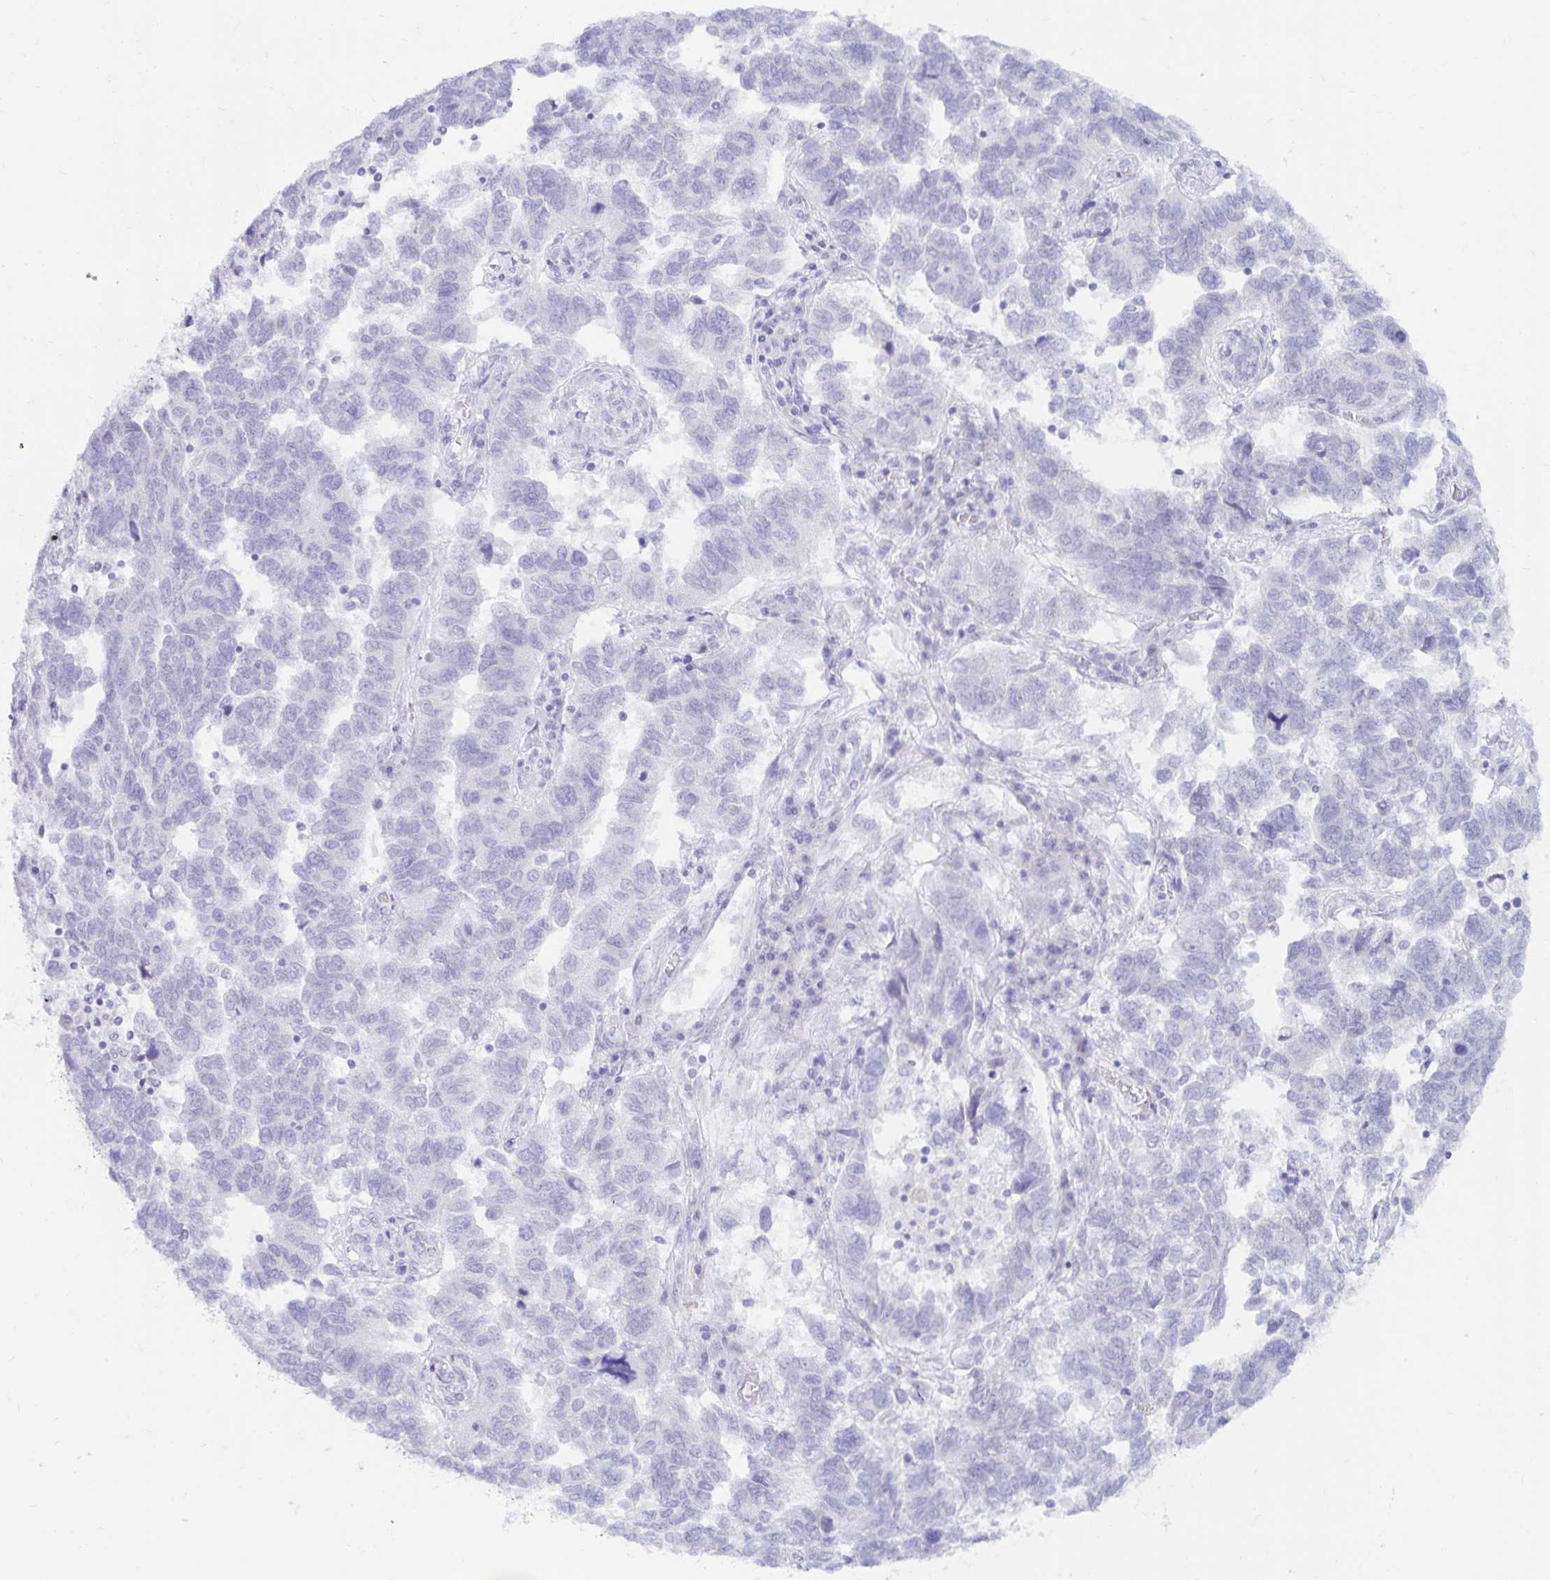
{"staining": {"intensity": "negative", "quantity": "none", "location": "none"}, "tissue": "ovarian cancer", "cell_type": "Tumor cells", "image_type": "cancer", "snomed": [{"axis": "morphology", "description": "Cystadenocarcinoma, serous, NOS"}, {"axis": "topography", "description": "Ovary"}], "caption": "Serous cystadenocarcinoma (ovarian) was stained to show a protein in brown. There is no significant staining in tumor cells. The staining is performed using DAB (3,3'-diaminobenzidine) brown chromogen with nuclei counter-stained in using hematoxylin.", "gene": "BEST1", "patient": {"sex": "female", "age": 64}}